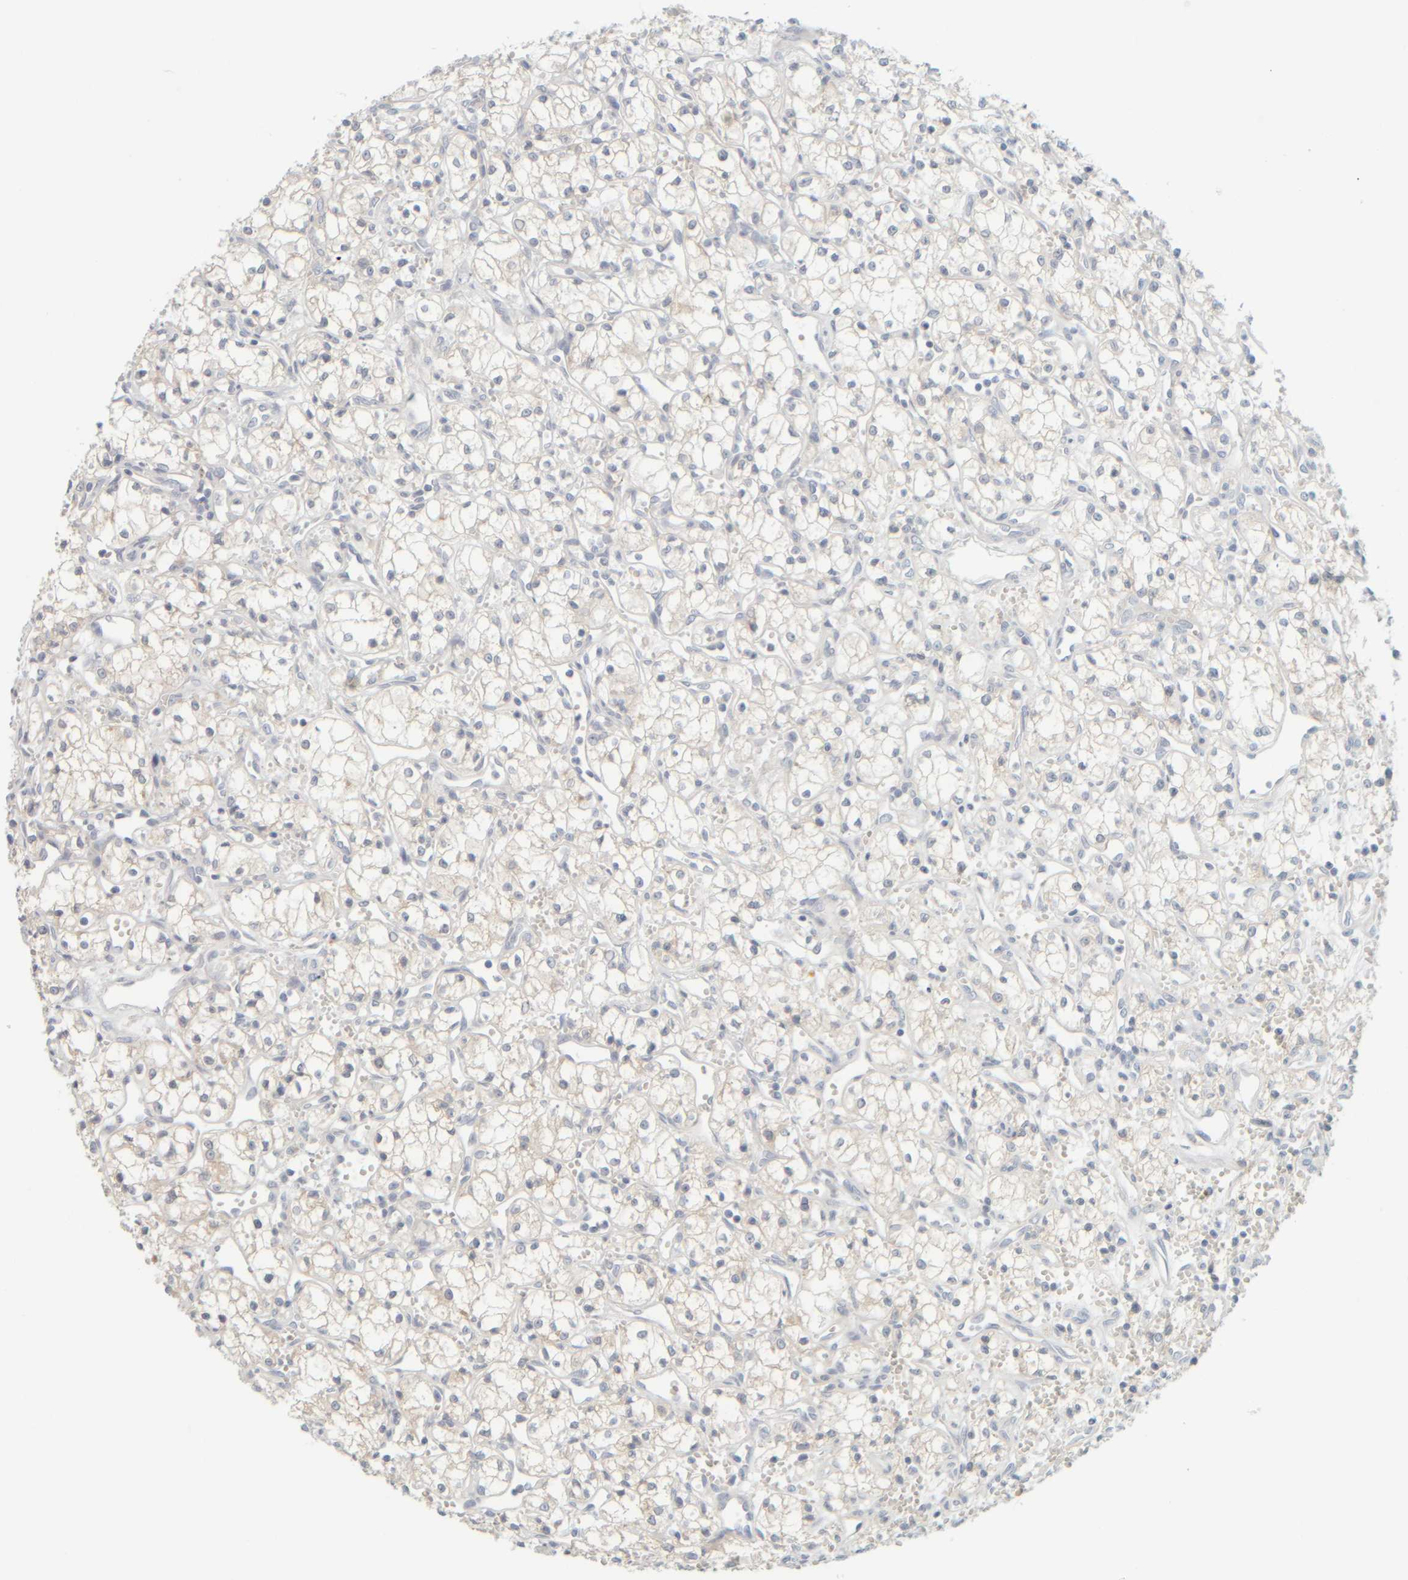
{"staining": {"intensity": "weak", "quantity": "25%-75%", "location": "cytoplasmic/membranous"}, "tissue": "renal cancer", "cell_type": "Tumor cells", "image_type": "cancer", "snomed": [{"axis": "morphology", "description": "Adenocarcinoma, NOS"}, {"axis": "topography", "description": "Kidney"}], "caption": "An immunohistochemistry micrograph of tumor tissue is shown. Protein staining in brown highlights weak cytoplasmic/membranous positivity in renal cancer (adenocarcinoma) within tumor cells.", "gene": "PTGES3L-AARSD1", "patient": {"sex": "male", "age": 59}}